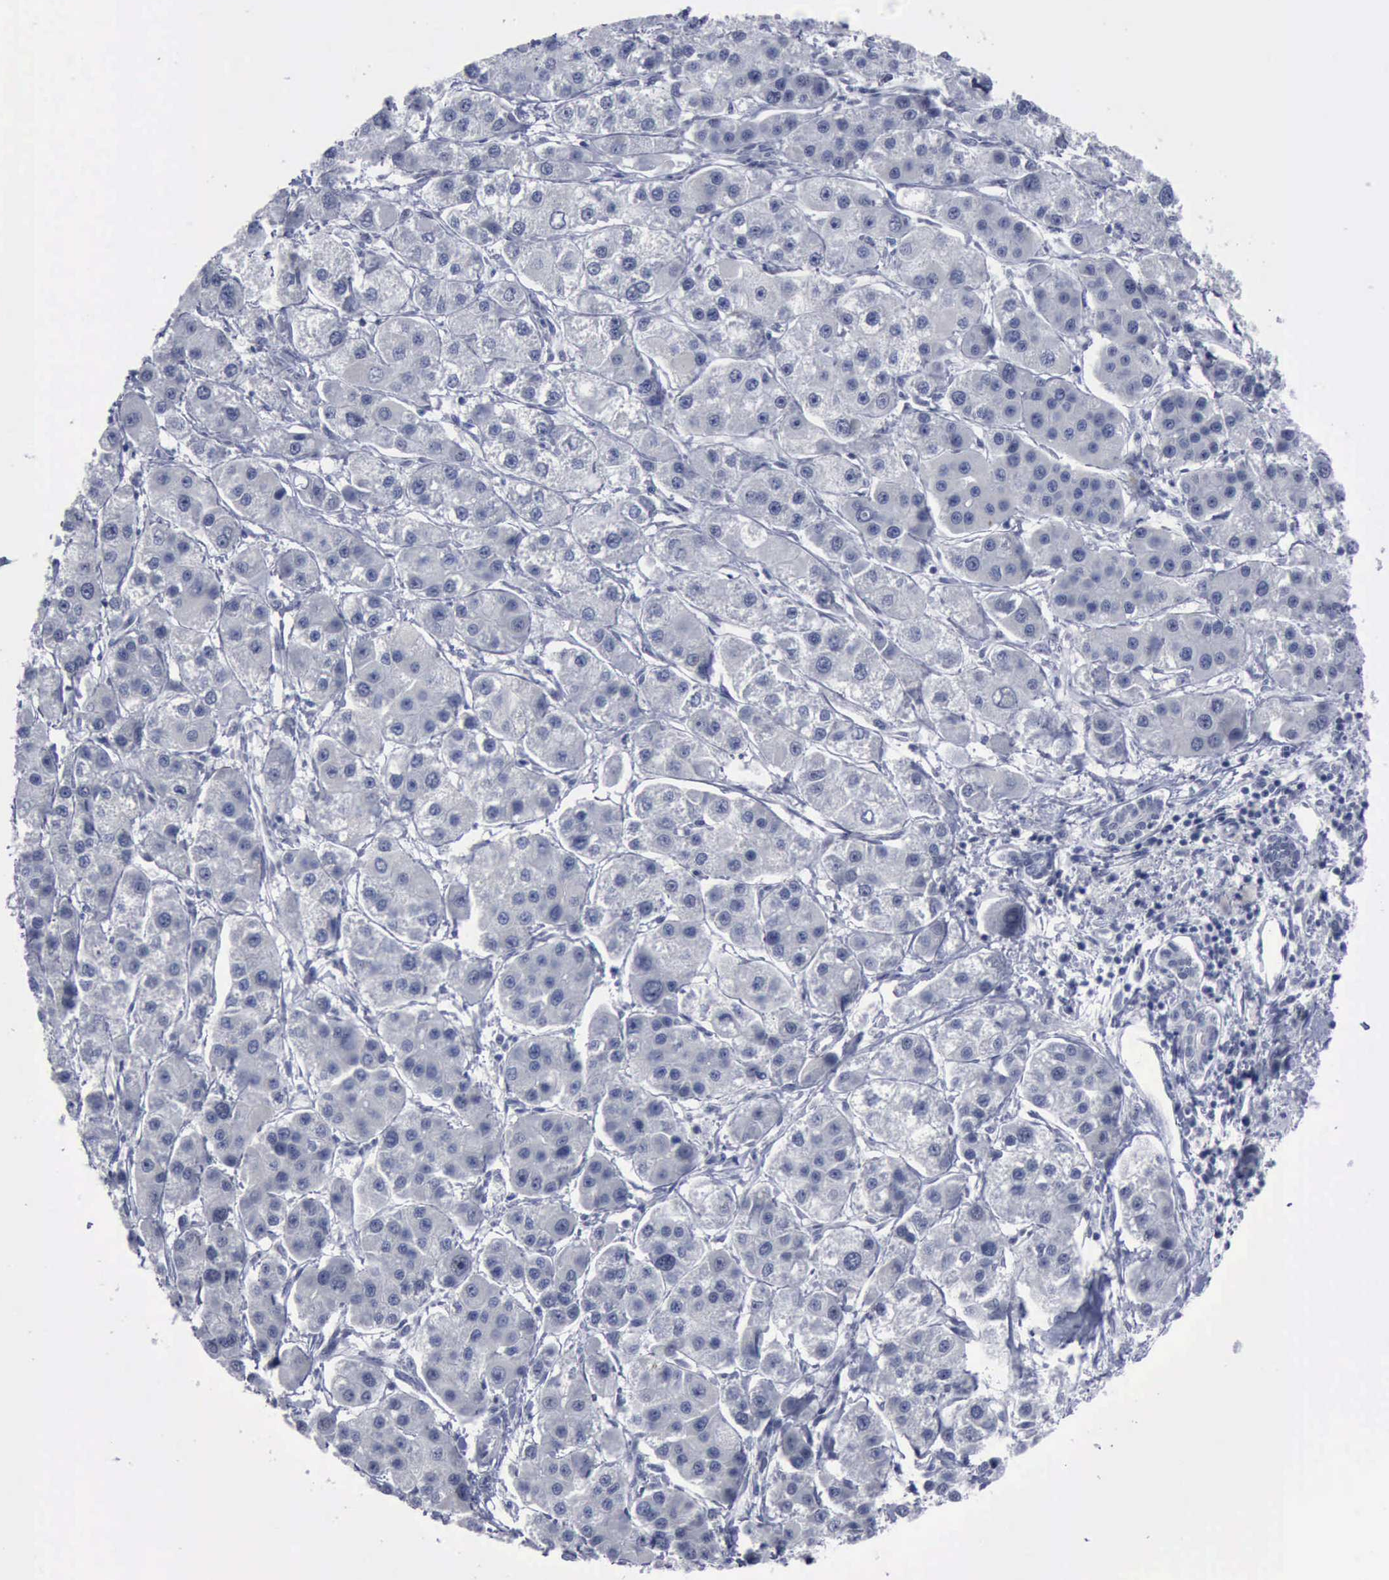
{"staining": {"intensity": "negative", "quantity": "none", "location": "none"}, "tissue": "liver cancer", "cell_type": "Tumor cells", "image_type": "cancer", "snomed": [{"axis": "morphology", "description": "Carcinoma, Hepatocellular, NOS"}, {"axis": "topography", "description": "Liver"}], "caption": "Immunohistochemistry of liver cancer shows no positivity in tumor cells. The staining is performed using DAB (3,3'-diaminobenzidine) brown chromogen with nuclei counter-stained in using hematoxylin.", "gene": "BRD1", "patient": {"sex": "female", "age": 85}}